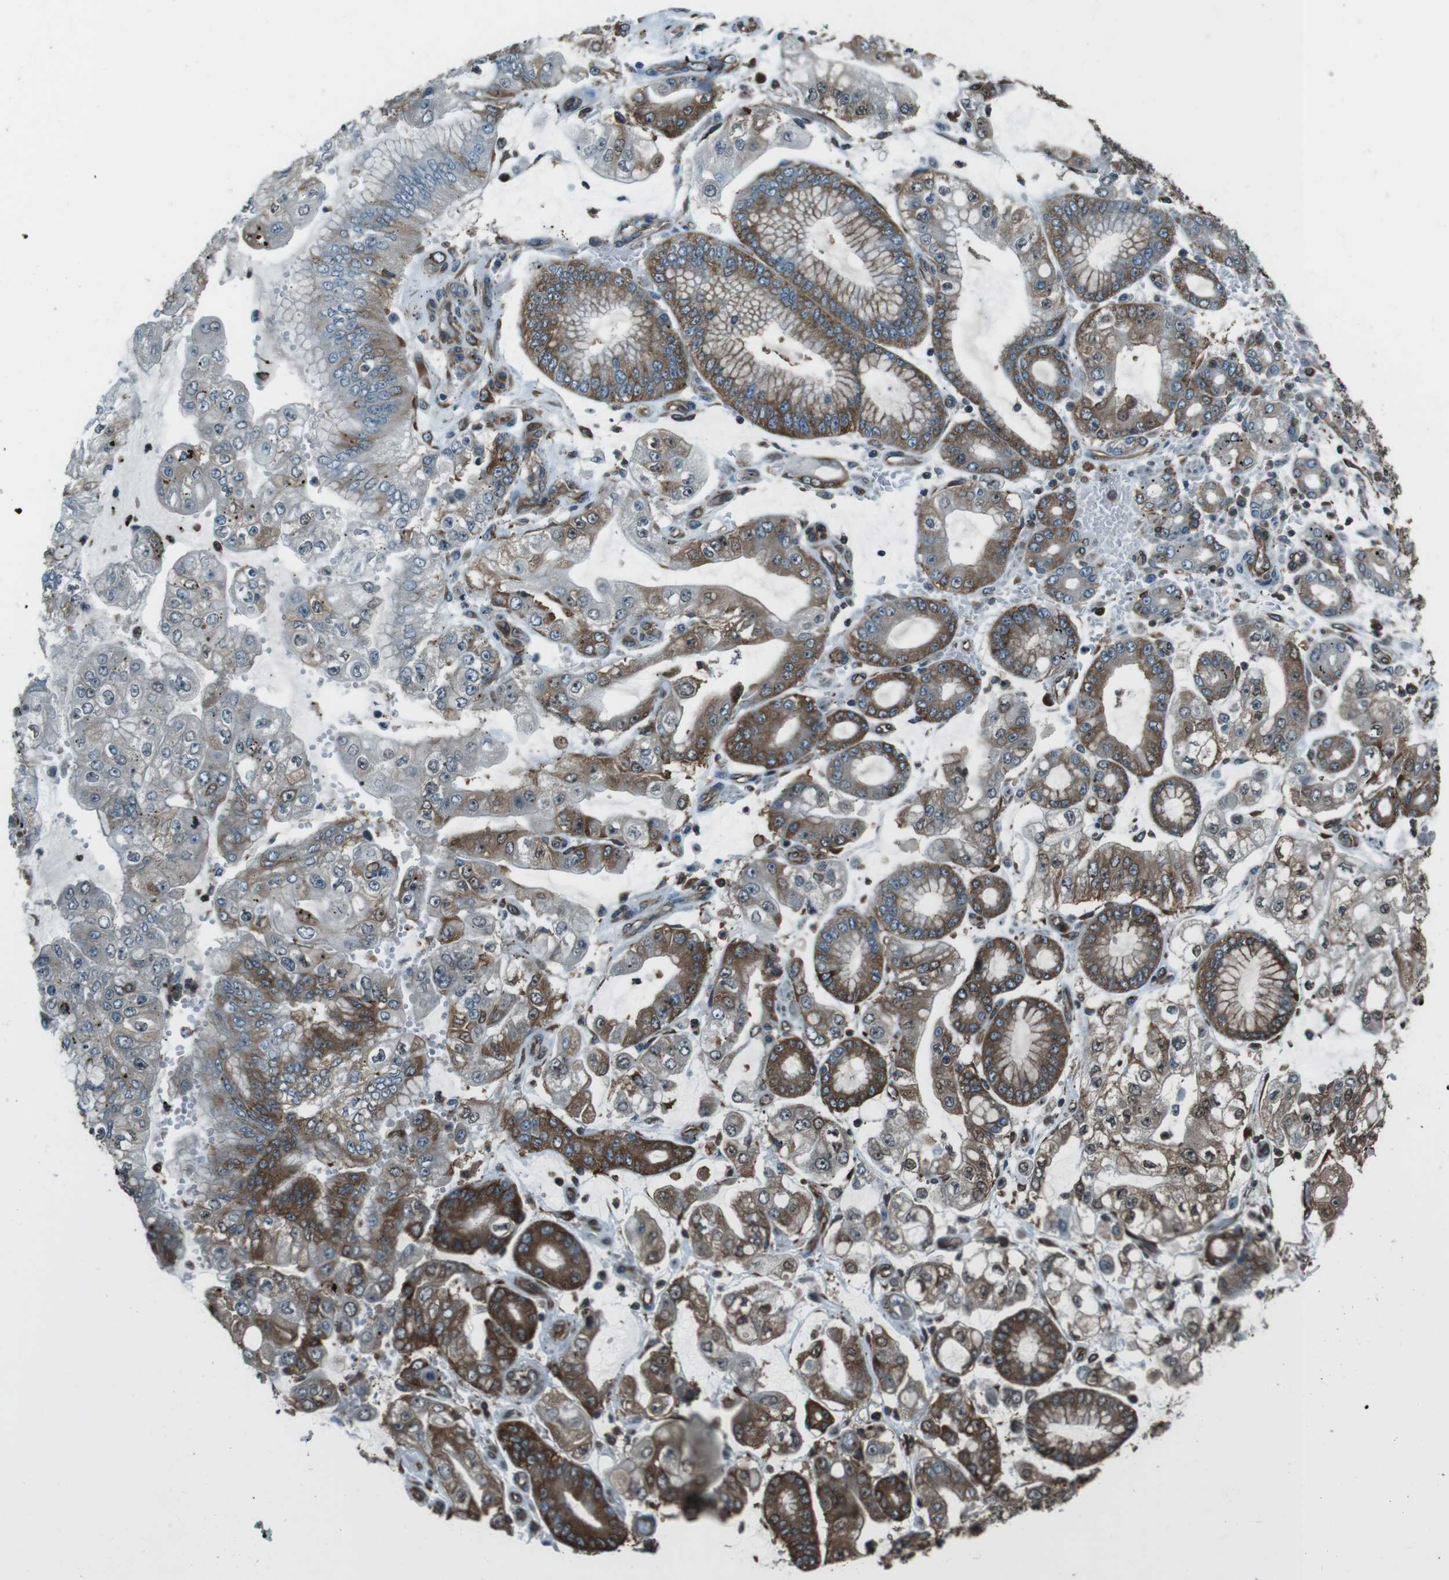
{"staining": {"intensity": "moderate", "quantity": "<25%", "location": "cytoplasmic/membranous"}, "tissue": "stomach cancer", "cell_type": "Tumor cells", "image_type": "cancer", "snomed": [{"axis": "morphology", "description": "Adenocarcinoma, NOS"}, {"axis": "topography", "description": "Stomach"}], "caption": "Moderate cytoplasmic/membranous protein staining is present in about <25% of tumor cells in adenocarcinoma (stomach). (brown staining indicates protein expression, while blue staining denotes nuclei).", "gene": "PA2G4", "patient": {"sex": "male", "age": 76}}